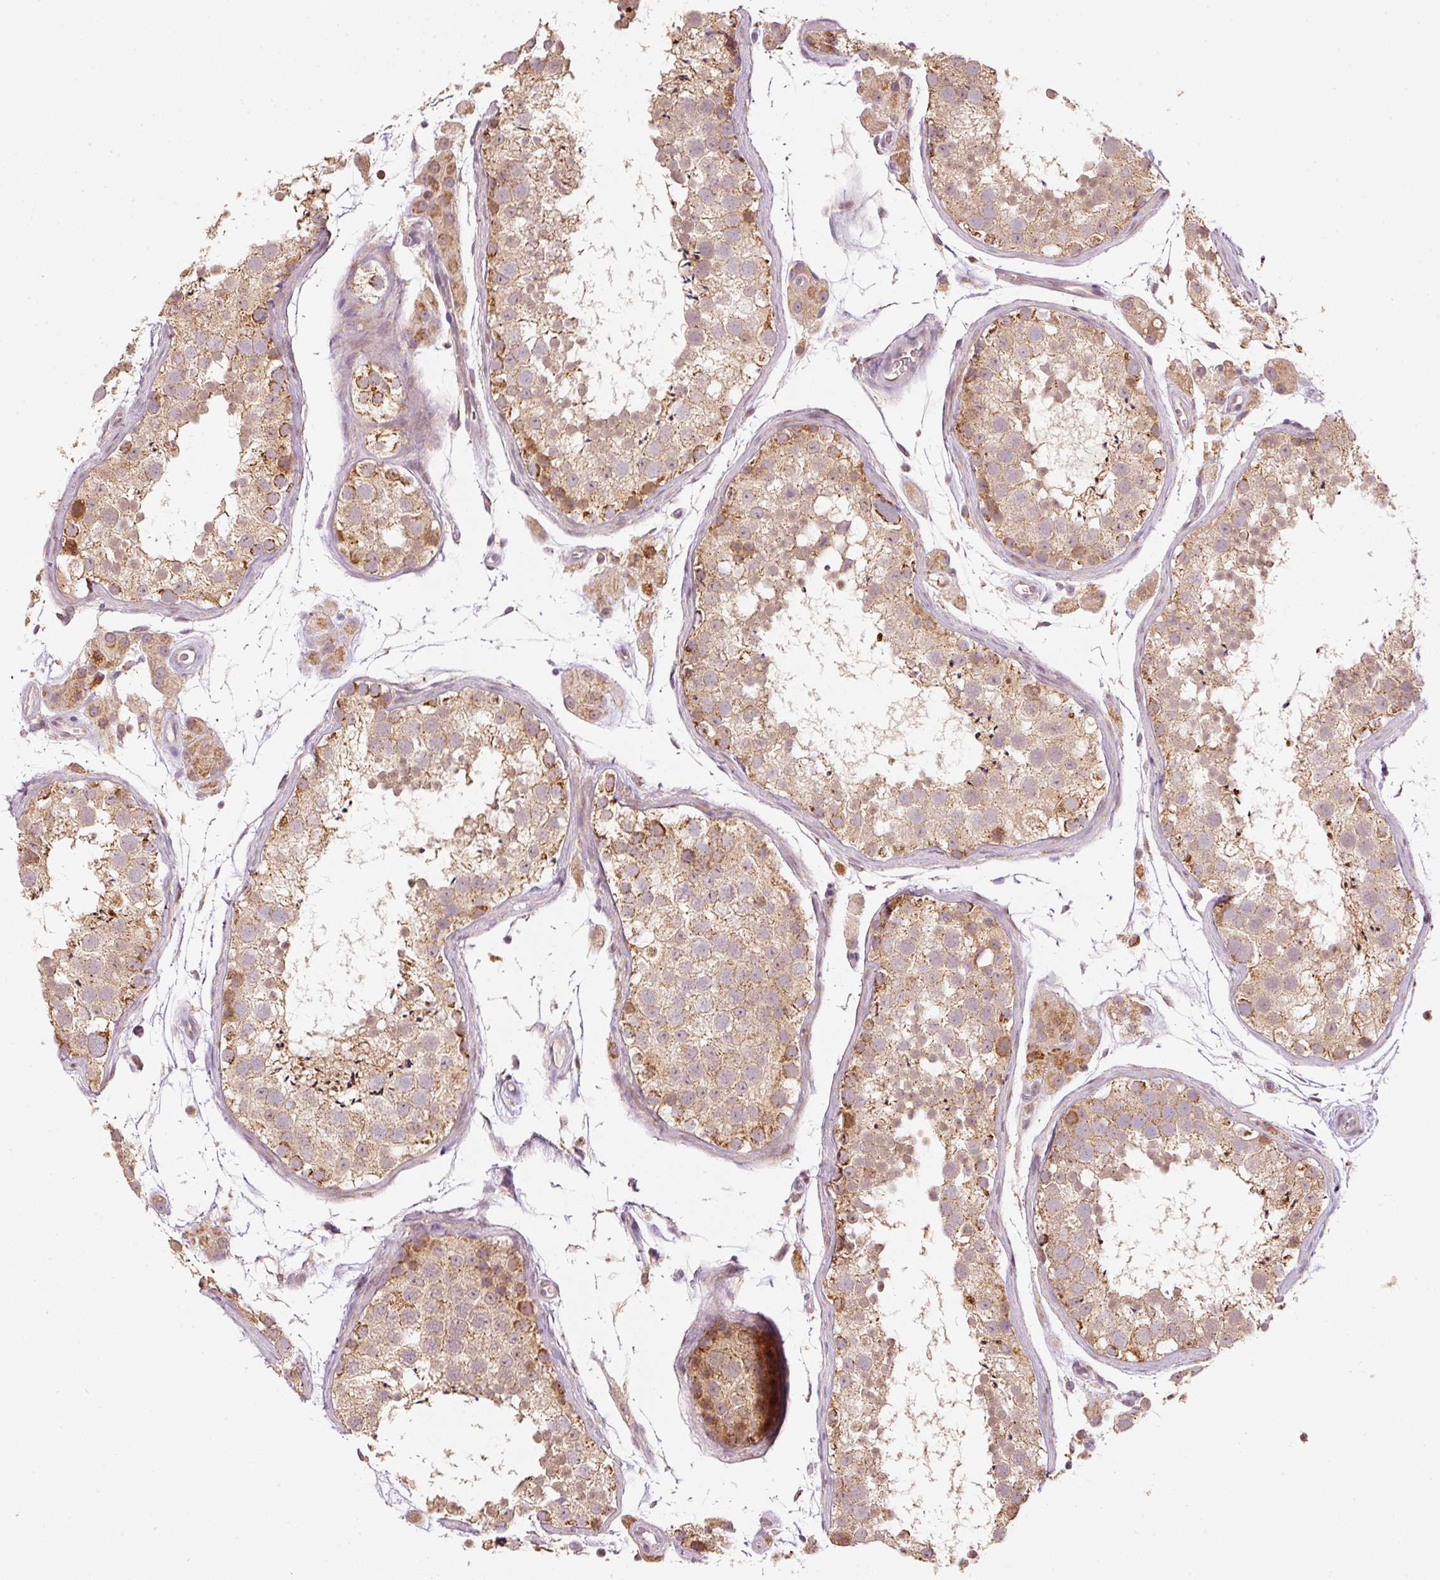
{"staining": {"intensity": "moderate", "quantity": "25%-75%", "location": "cytoplasmic/membranous"}, "tissue": "testis", "cell_type": "Cells in seminiferous ducts", "image_type": "normal", "snomed": [{"axis": "morphology", "description": "Normal tissue, NOS"}, {"axis": "topography", "description": "Testis"}], "caption": "High-magnification brightfield microscopy of benign testis stained with DAB (3,3'-diaminobenzidine) (brown) and counterstained with hematoxylin (blue). cells in seminiferous ducts exhibit moderate cytoplasmic/membranous staining is present in approximately25%-75% of cells.", "gene": "MTHFD1L", "patient": {"sex": "male", "age": 41}}